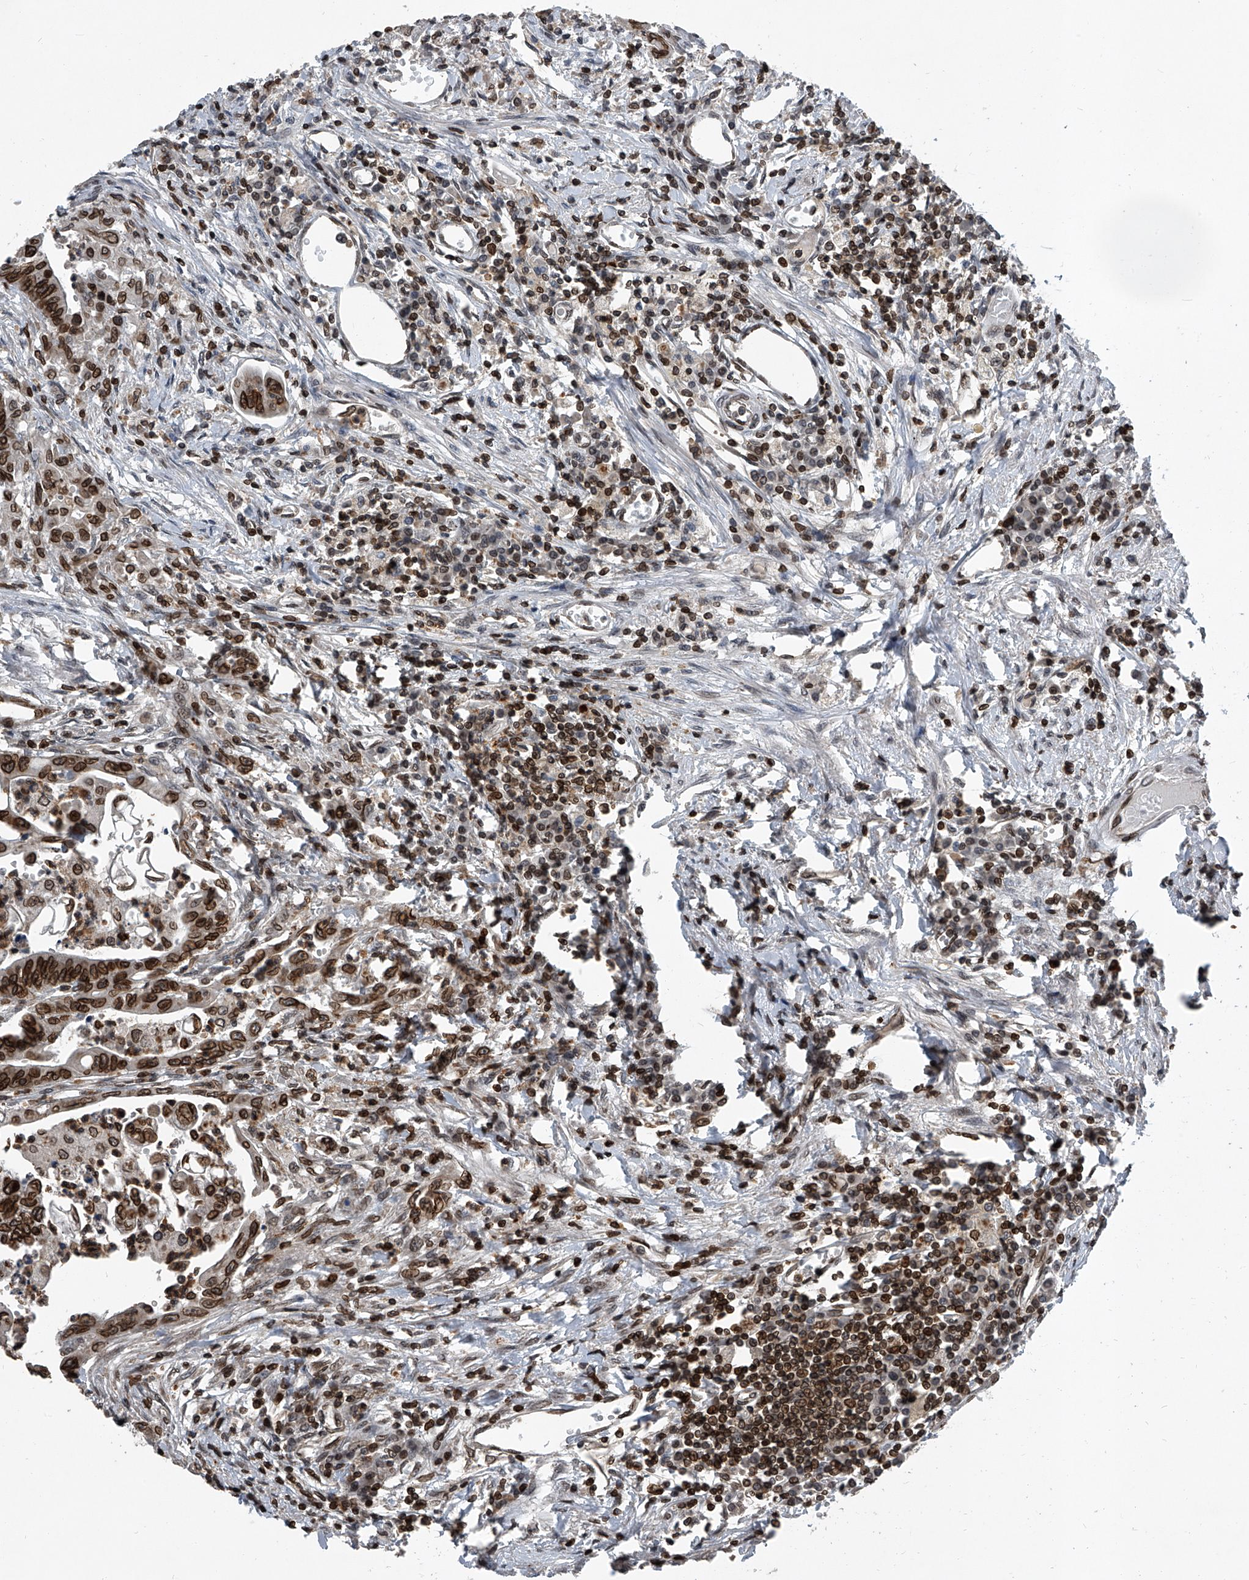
{"staining": {"intensity": "strong", "quantity": ">75%", "location": "cytoplasmic/membranous,nuclear"}, "tissue": "colorectal cancer", "cell_type": "Tumor cells", "image_type": "cancer", "snomed": [{"axis": "morphology", "description": "Adenoma, NOS"}, {"axis": "morphology", "description": "Adenocarcinoma, NOS"}, {"axis": "topography", "description": "Colon"}], "caption": "An image of colorectal adenoma stained for a protein demonstrates strong cytoplasmic/membranous and nuclear brown staining in tumor cells. (IHC, brightfield microscopy, high magnification).", "gene": "PHF20", "patient": {"sex": "male", "age": 79}}